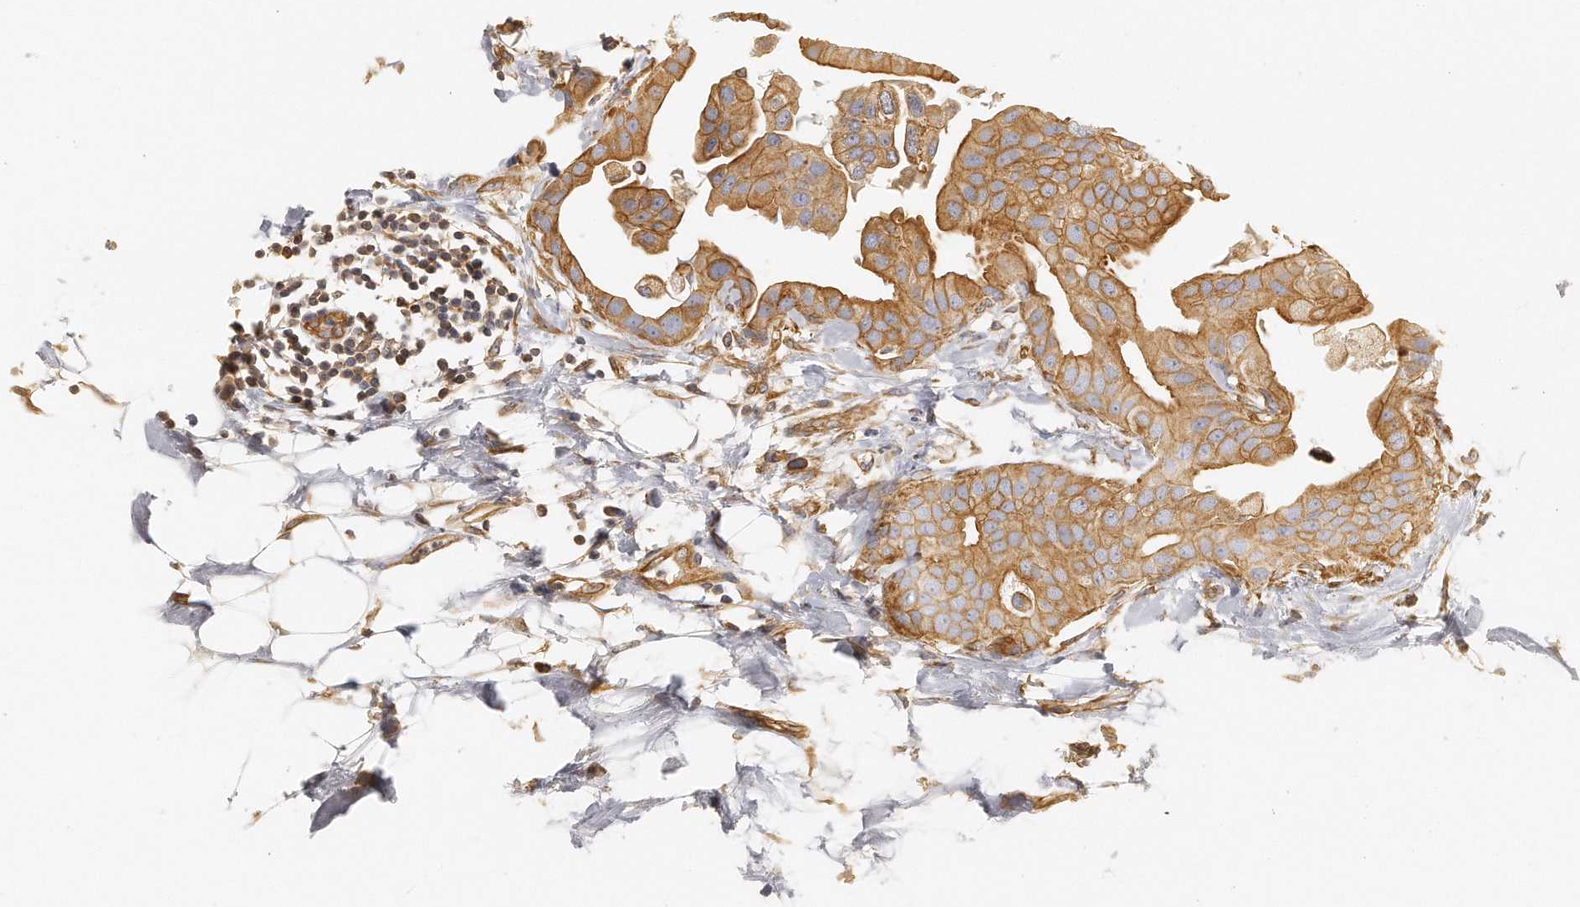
{"staining": {"intensity": "moderate", "quantity": ">75%", "location": "cytoplasmic/membranous"}, "tissue": "breast cancer", "cell_type": "Tumor cells", "image_type": "cancer", "snomed": [{"axis": "morphology", "description": "Duct carcinoma"}, {"axis": "topography", "description": "Breast"}], "caption": "Breast invasive ductal carcinoma stained with IHC exhibits moderate cytoplasmic/membranous staining in about >75% of tumor cells.", "gene": "CHST7", "patient": {"sex": "female", "age": 40}}